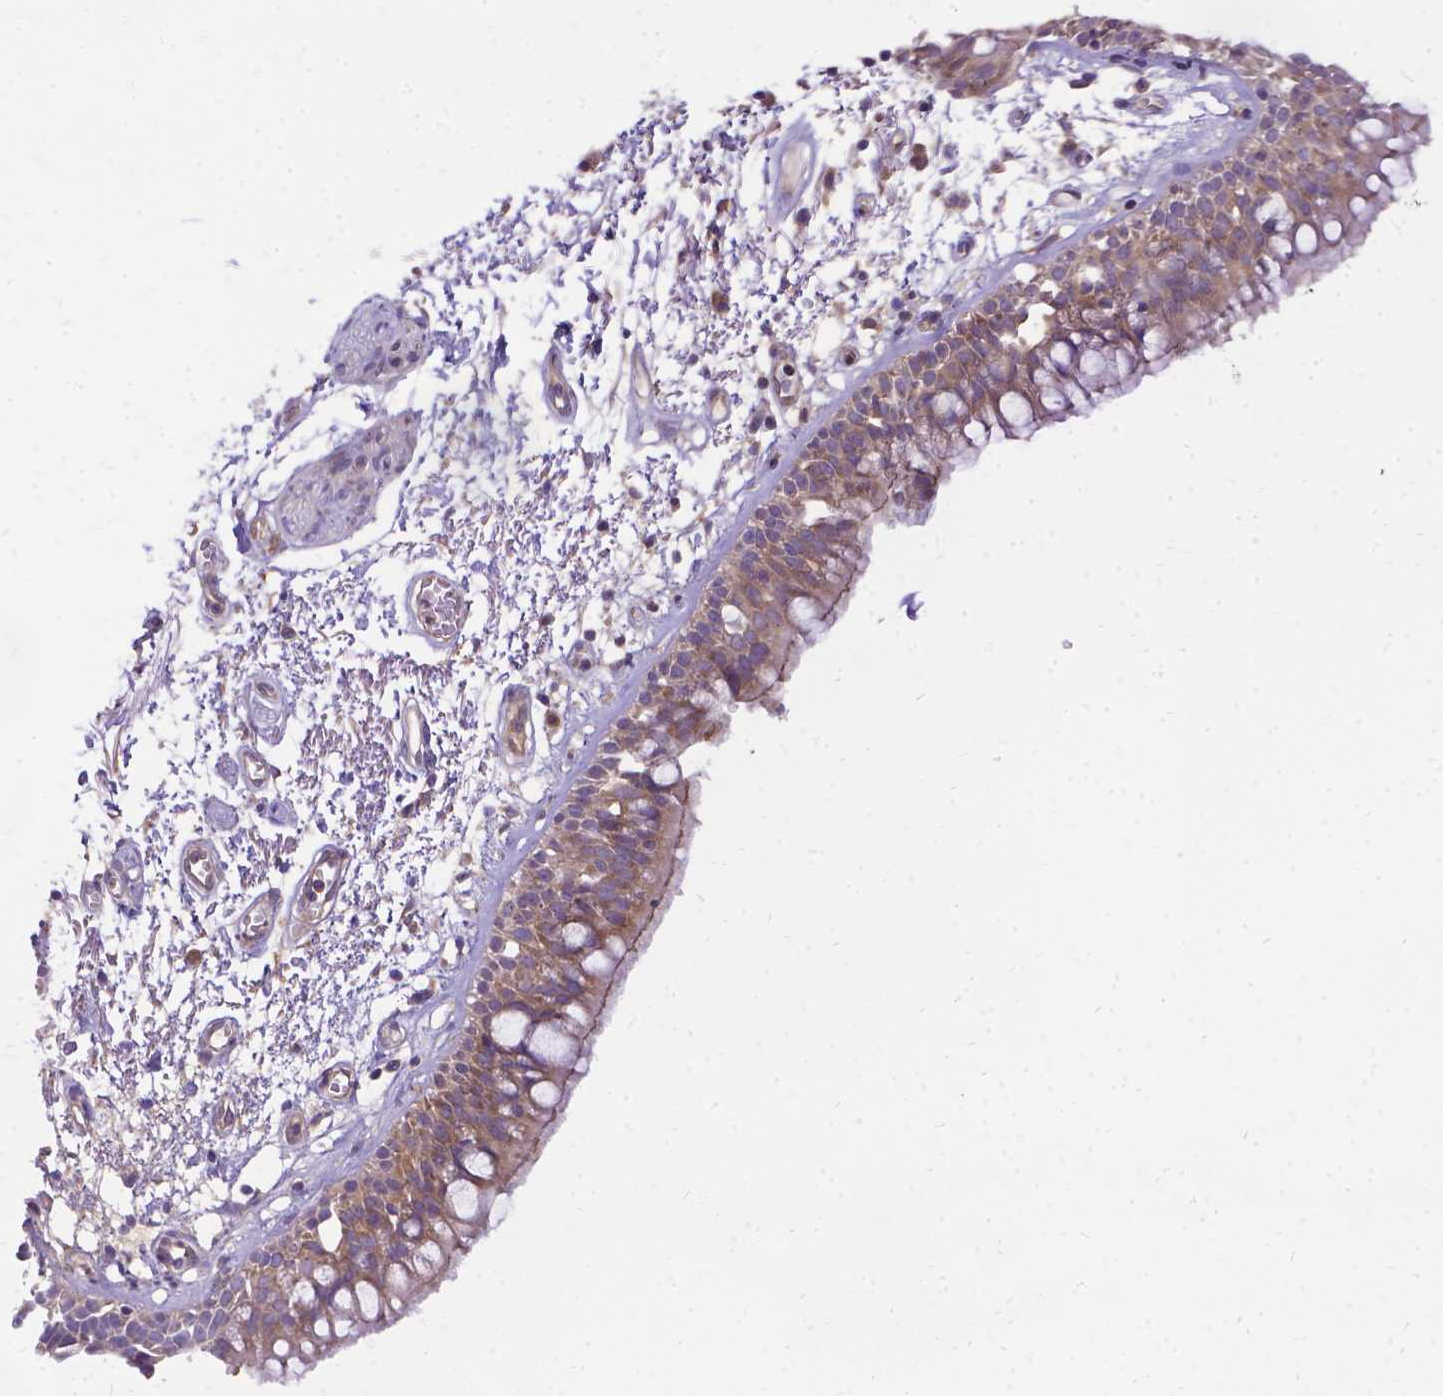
{"staining": {"intensity": "moderate", "quantity": ">75%", "location": "cytoplasmic/membranous"}, "tissue": "bronchus", "cell_type": "Respiratory epithelial cells", "image_type": "normal", "snomed": [{"axis": "morphology", "description": "Normal tissue, NOS"}, {"axis": "morphology", "description": "Squamous cell carcinoma, NOS"}, {"axis": "topography", "description": "Cartilage tissue"}, {"axis": "topography", "description": "Bronchus"}, {"axis": "topography", "description": "Lung"}], "caption": "A brown stain highlights moderate cytoplasmic/membranous staining of a protein in respiratory epithelial cells of unremarkable human bronchus. (DAB (3,3'-diaminobenzidine) IHC with brightfield microscopy, high magnification).", "gene": "DENND6A", "patient": {"sex": "male", "age": 66}}